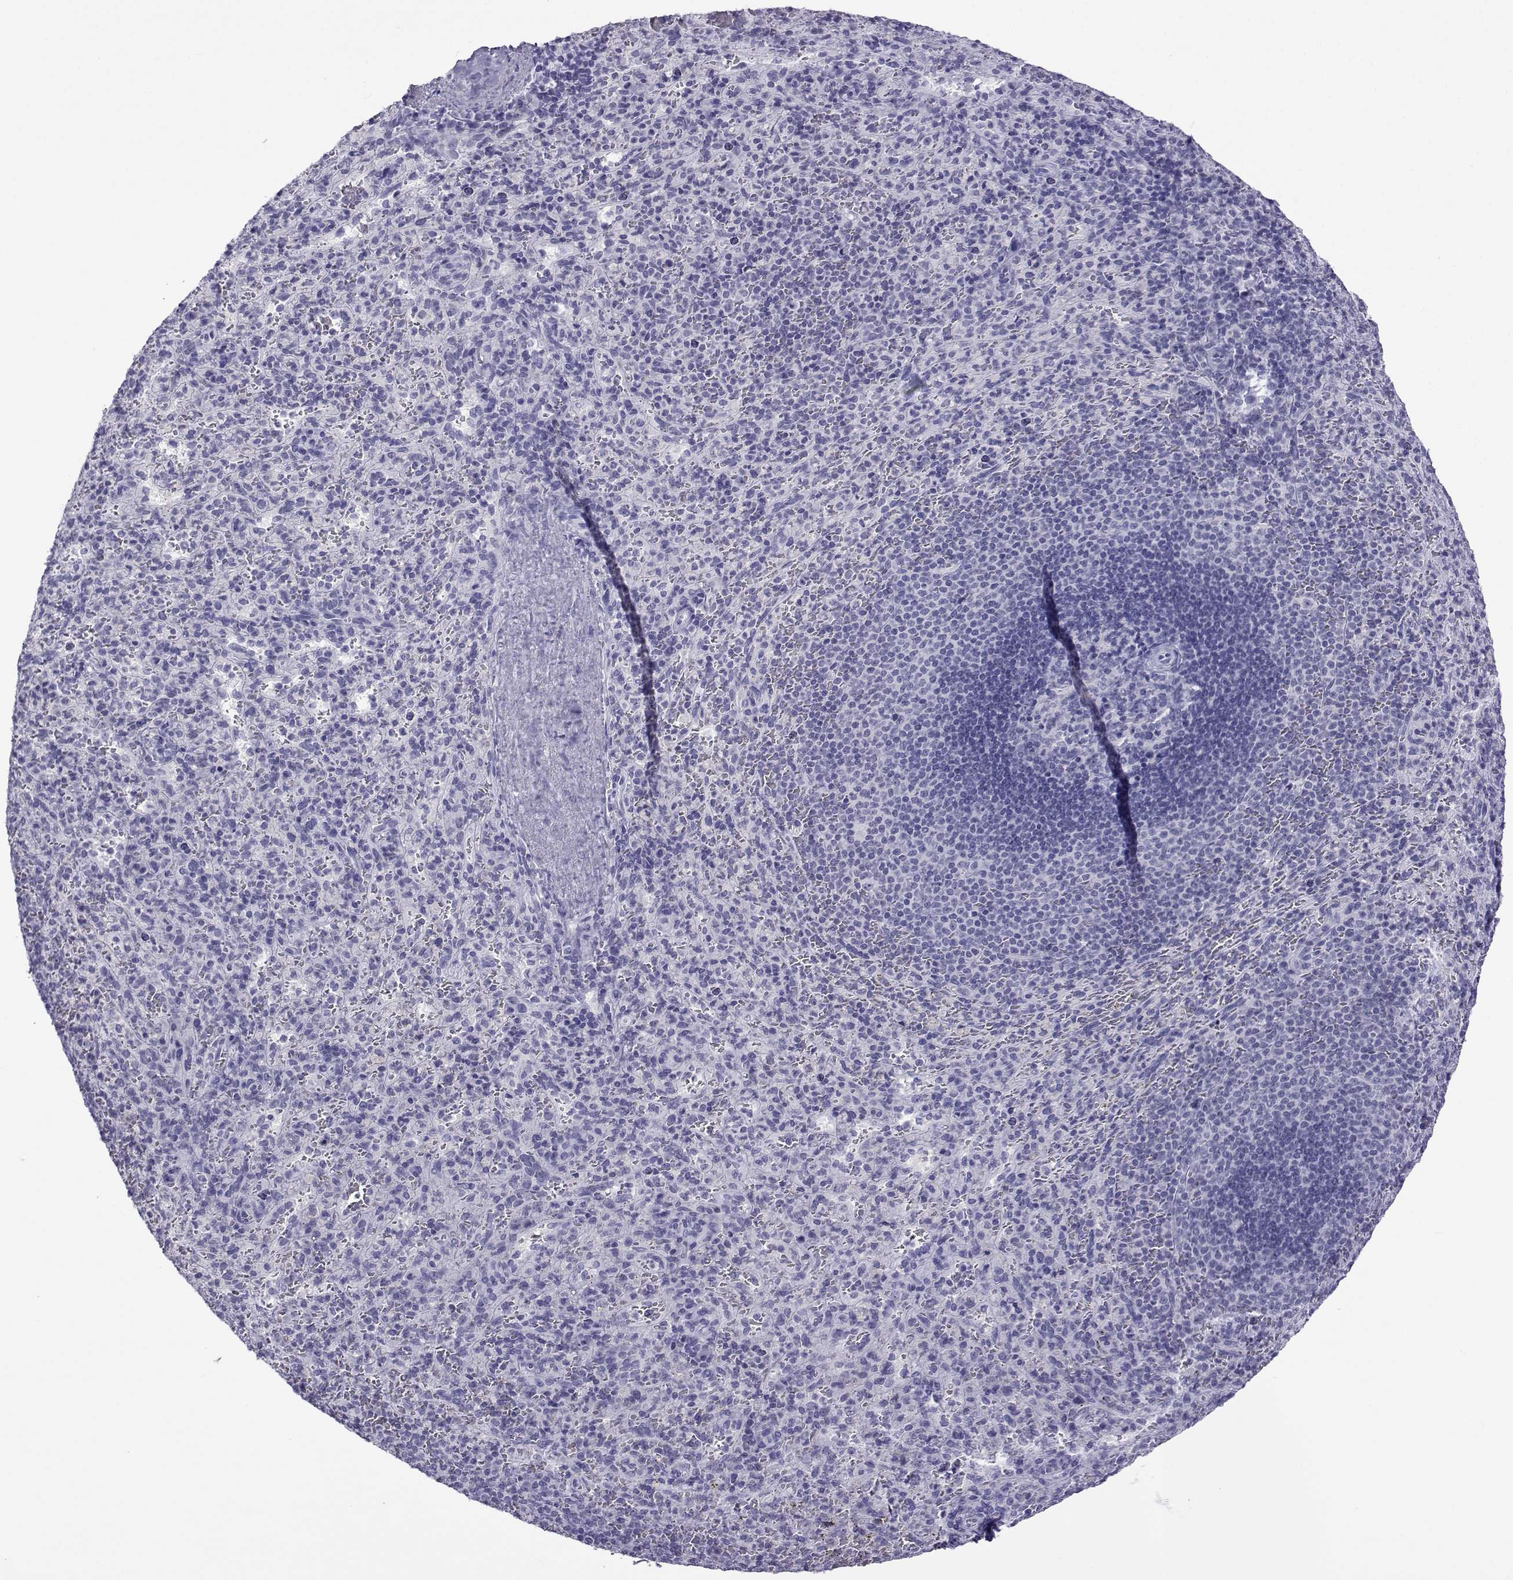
{"staining": {"intensity": "negative", "quantity": "none", "location": "none"}, "tissue": "spleen", "cell_type": "Cells in red pulp", "image_type": "normal", "snomed": [{"axis": "morphology", "description": "Normal tissue, NOS"}, {"axis": "topography", "description": "Spleen"}], "caption": "The micrograph shows no staining of cells in red pulp in benign spleen.", "gene": "ACTL7A", "patient": {"sex": "male", "age": 57}}